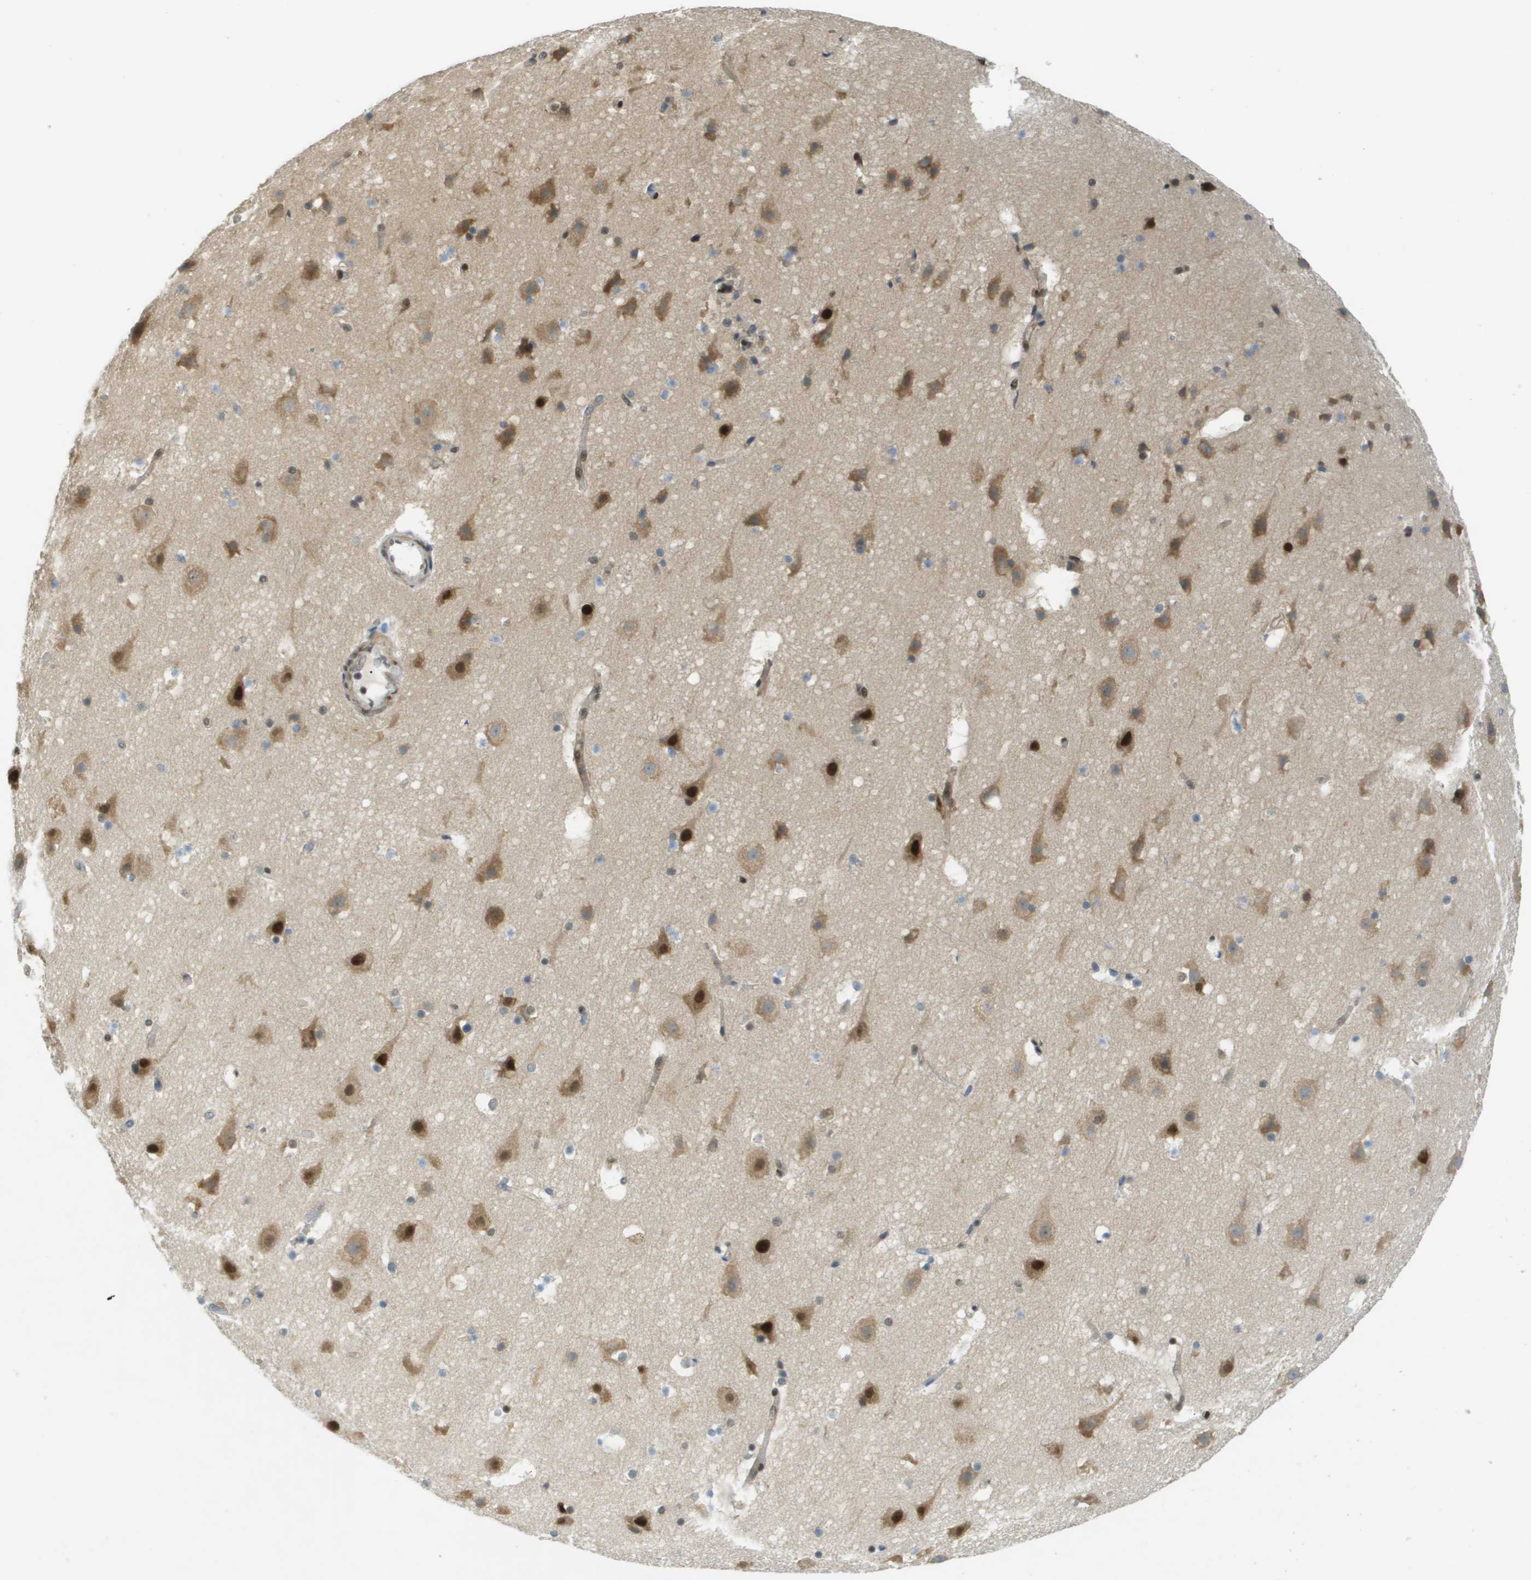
{"staining": {"intensity": "moderate", "quantity": ">75%", "location": "nuclear"}, "tissue": "cerebral cortex", "cell_type": "Endothelial cells", "image_type": "normal", "snomed": [{"axis": "morphology", "description": "Normal tissue, NOS"}, {"axis": "topography", "description": "Cerebral cortex"}], "caption": "This is a micrograph of IHC staining of normal cerebral cortex, which shows moderate staining in the nuclear of endothelial cells.", "gene": "ARID1B", "patient": {"sex": "male", "age": 45}}